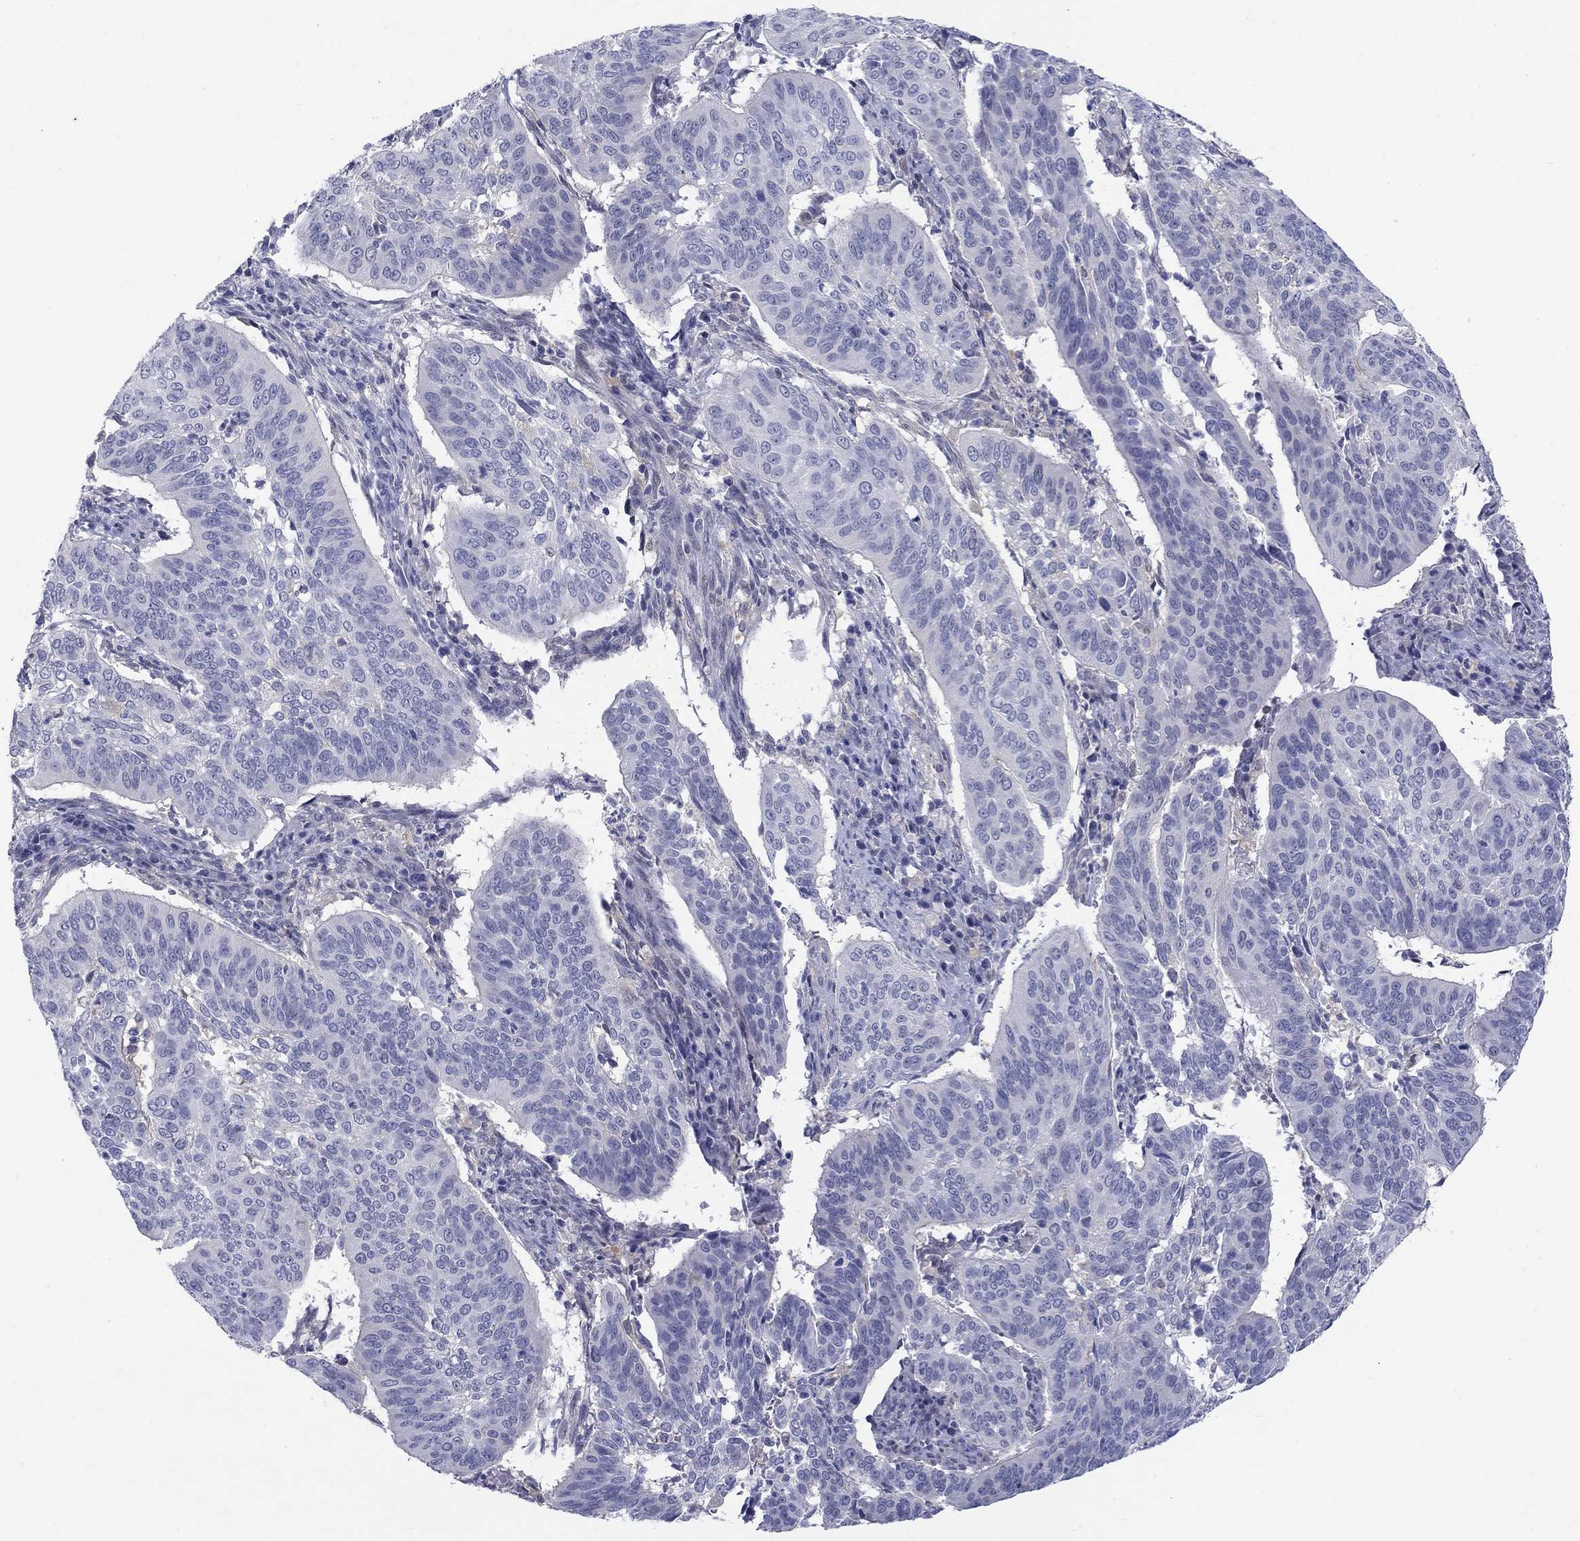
{"staining": {"intensity": "negative", "quantity": "none", "location": "none"}, "tissue": "cervical cancer", "cell_type": "Tumor cells", "image_type": "cancer", "snomed": [{"axis": "morphology", "description": "Normal tissue, NOS"}, {"axis": "morphology", "description": "Squamous cell carcinoma, NOS"}, {"axis": "topography", "description": "Cervix"}], "caption": "This is an IHC micrograph of human cervical squamous cell carcinoma. There is no staining in tumor cells.", "gene": "EGFLAM", "patient": {"sex": "female", "age": 39}}